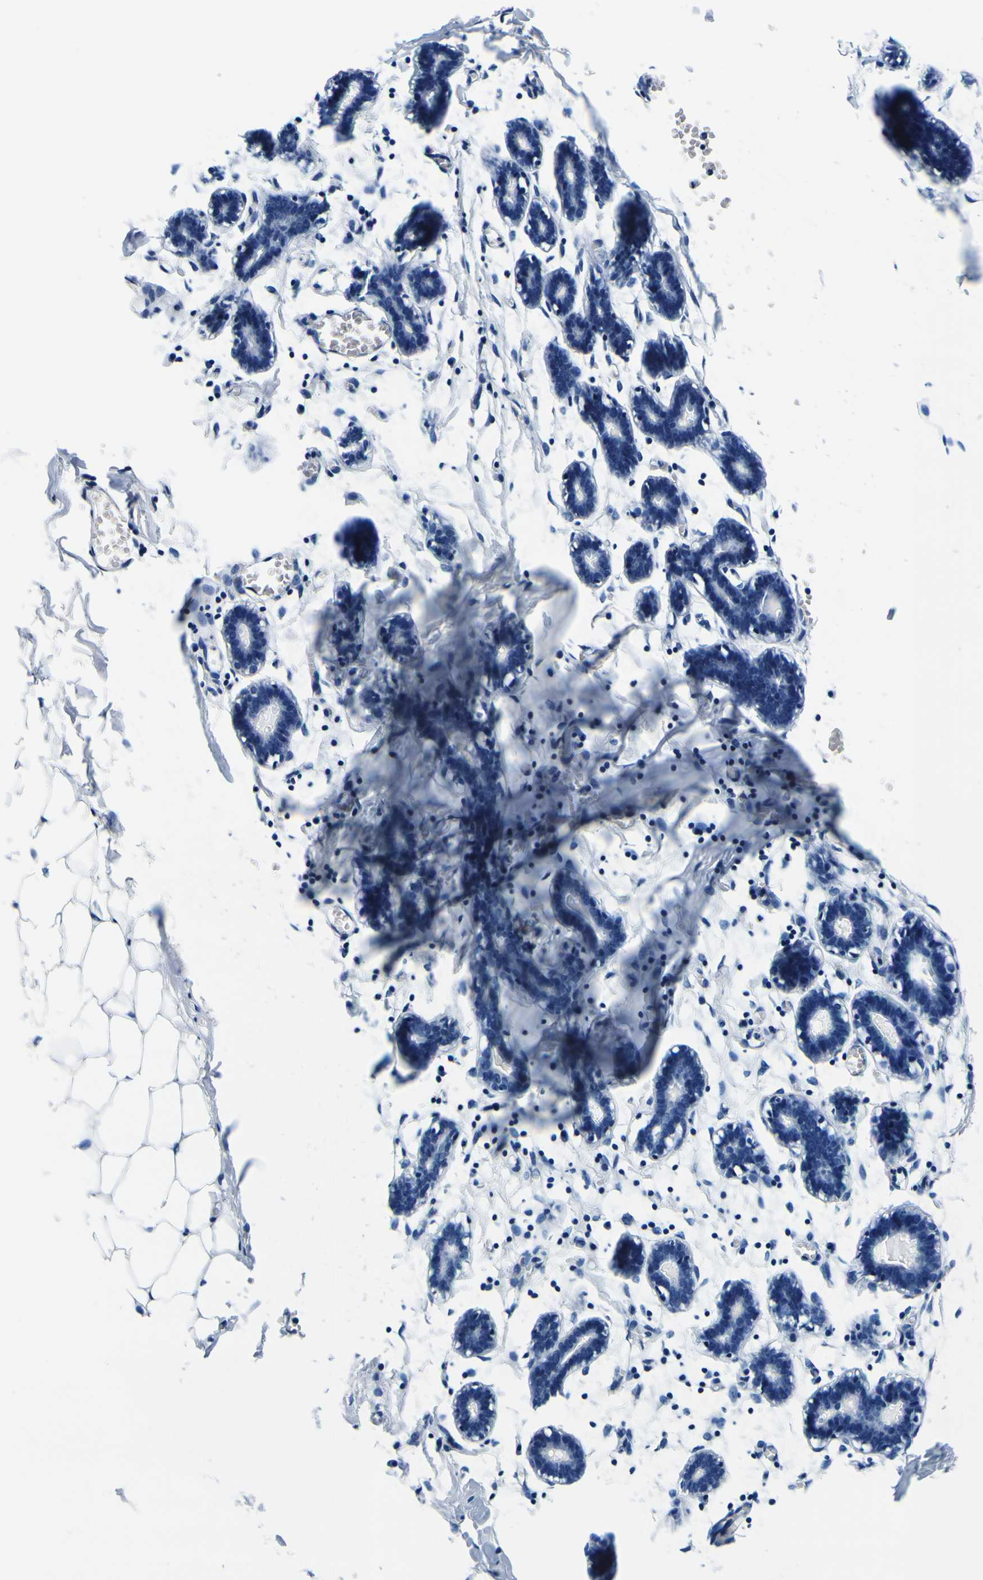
{"staining": {"intensity": "negative", "quantity": "none", "location": "none"}, "tissue": "breast", "cell_type": "Adipocytes", "image_type": "normal", "snomed": [{"axis": "morphology", "description": "Normal tissue, NOS"}, {"axis": "topography", "description": "Breast"}], "caption": "DAB (3,3'-diaminobenzidine) immunohistochemical staining of benign human breast exhibits no significant staining in adipocytes.", "gene": "CLSTN1", "patient": {"sex": "female", "age": 27}}